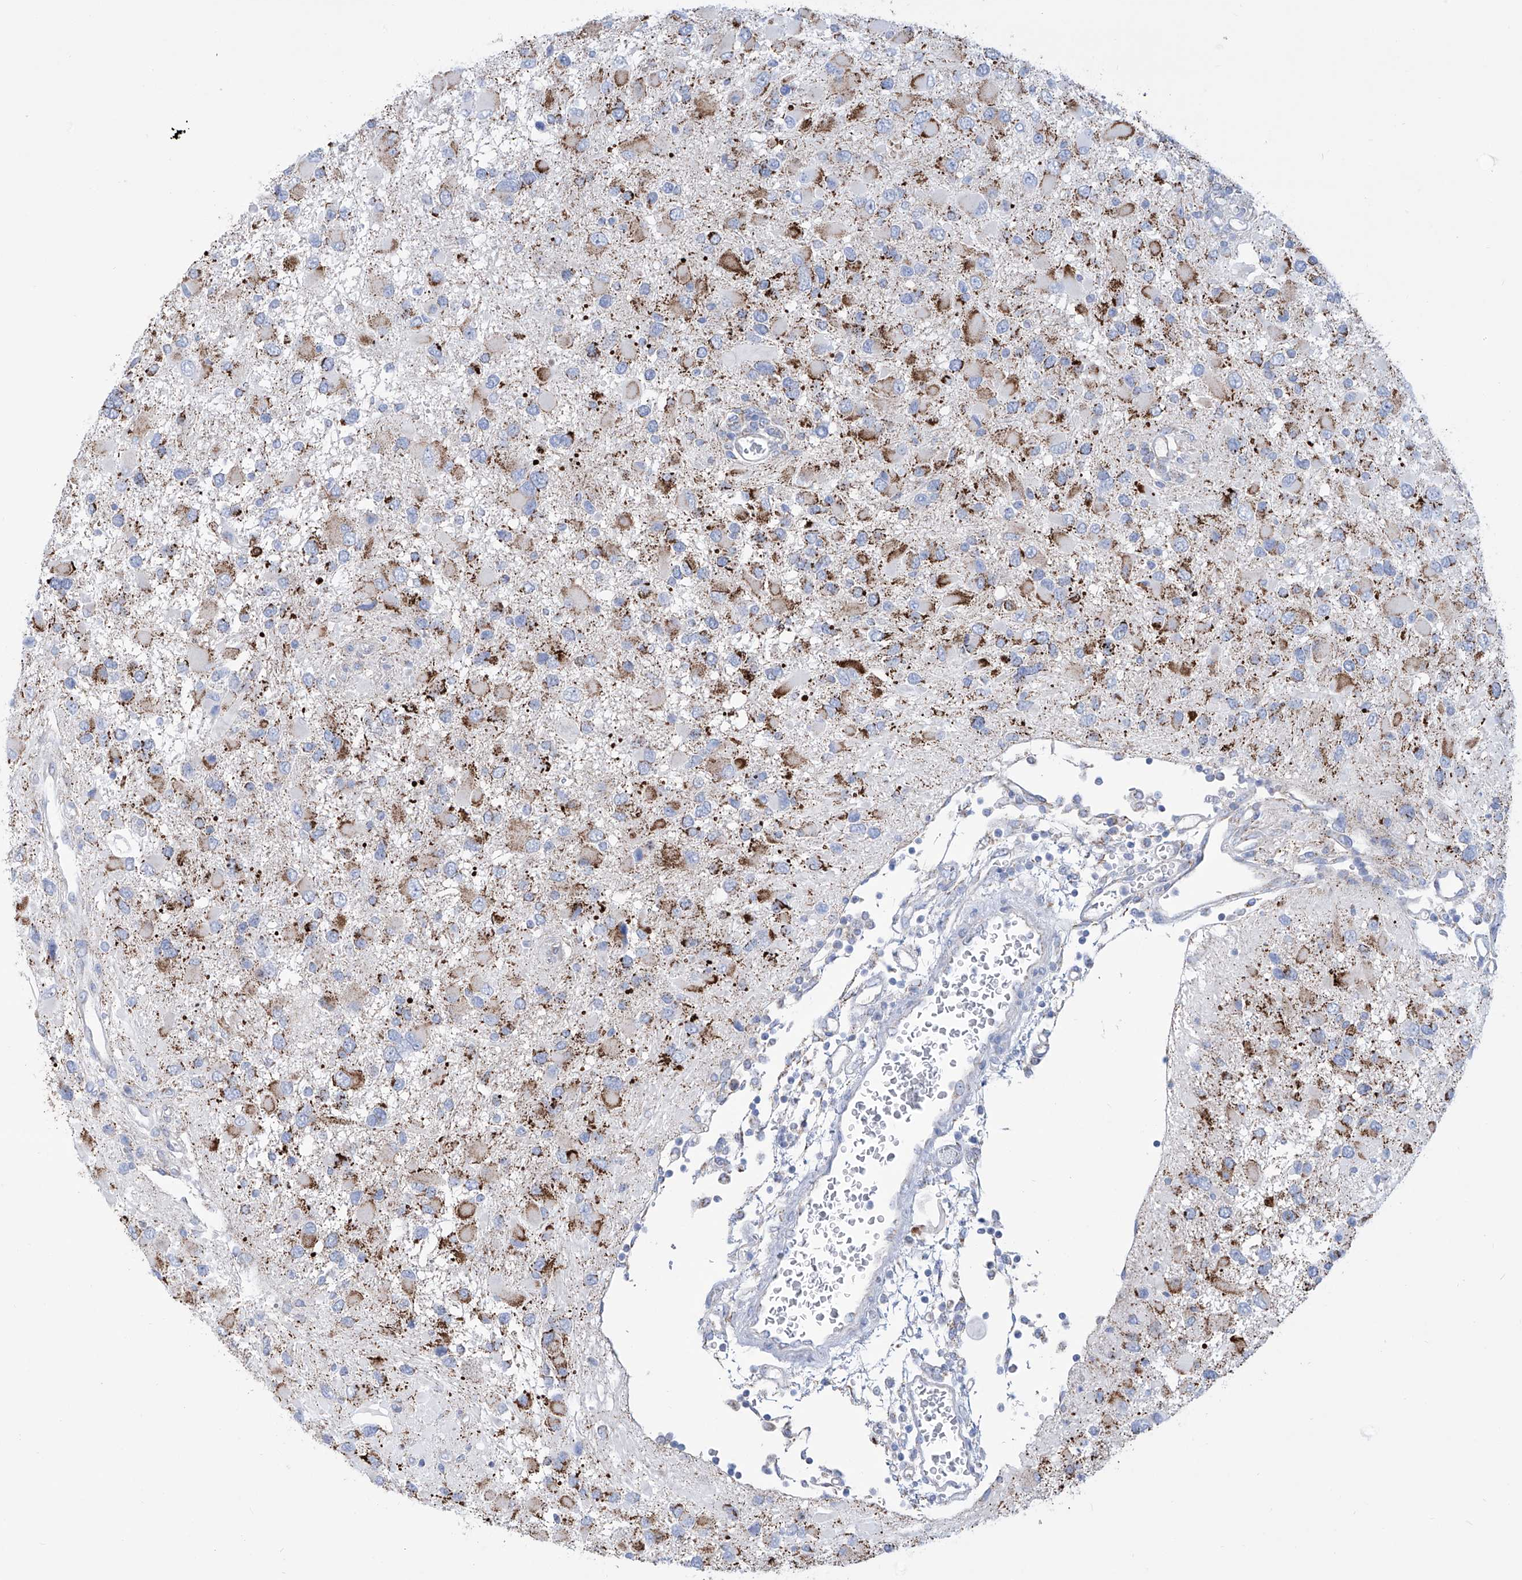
{"staining": {"intensity": "strong", "quantity": "25%-75%", "location": "cytoplasmic/membranous"}, "tissue": "glioma", "cell_type": "Tumor cells", "image_type": "cancer", "snomed": [{"axis": "morphology", "description": "Glioma, malignant, High grade"}, {"axis": "topography", "description": "Brain"}], "caption": "The photomicrograph shows a brown stain indicating the presence of a protein in the cytoplasmic/membranous of tumor cells in malignant glioma (high-grade).", "gene": "ALDH6A1", "patient": {"sex": "male", "age": 53}}